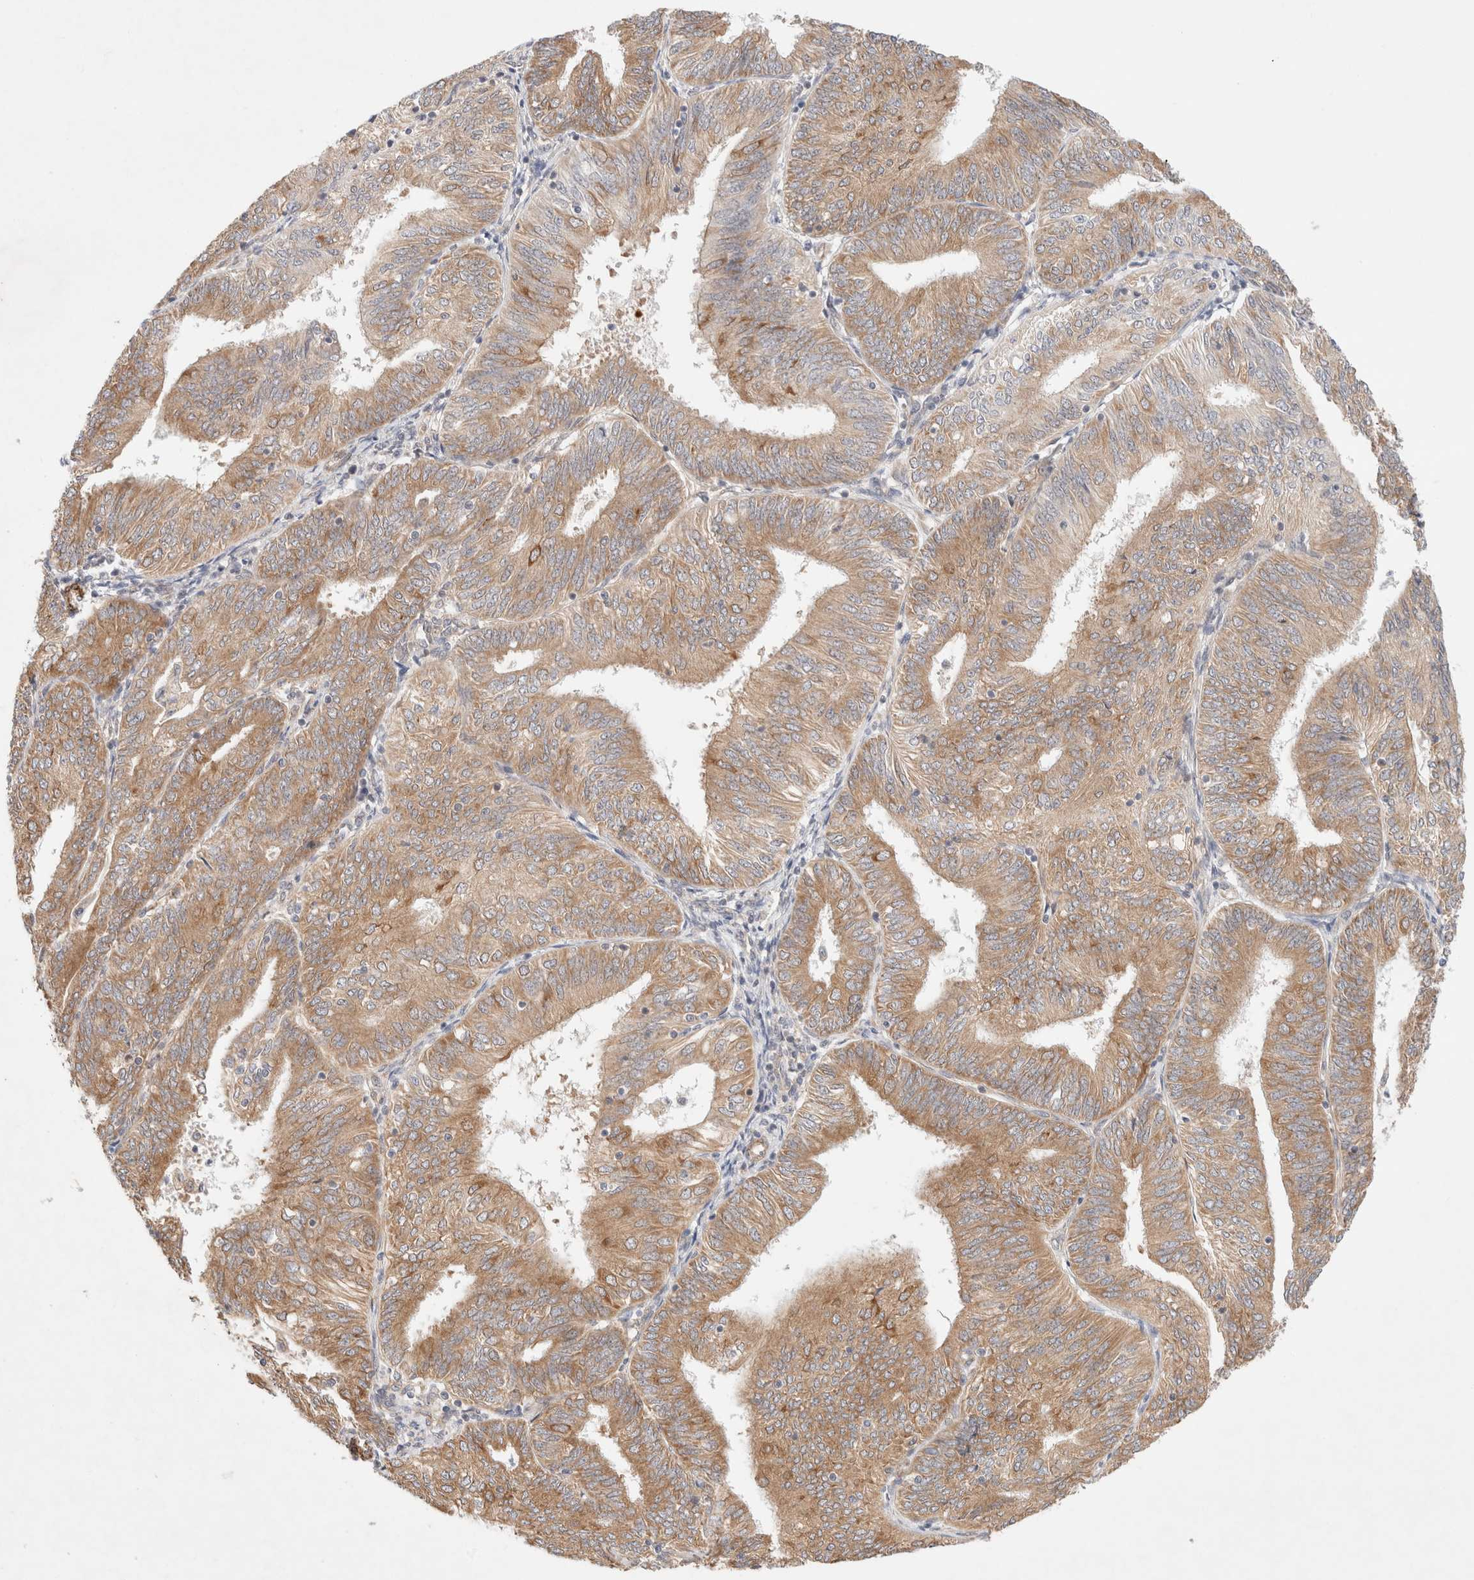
{"staining": {"intensity": "moderate", "quantity": "25%-75%", "location": "cytoplasmic/membranous"}, "tissue": "endometrial cancer", "cell_type": "Tumor cells", "image_type": "cancer", "snomed": [{"axis": "morphology", "description": "Adenocarcinoma, NOS"}, {"axis": "topography", "description": "Endometrium"}], "caption": "The immunohistochemical stain labels moderate cytoplasmic/membranous staining in tumor cells of endometrial adenocarcinoma tissue.", "gene": "RRP15", "patient": {"sex": "female", "age": 58}}